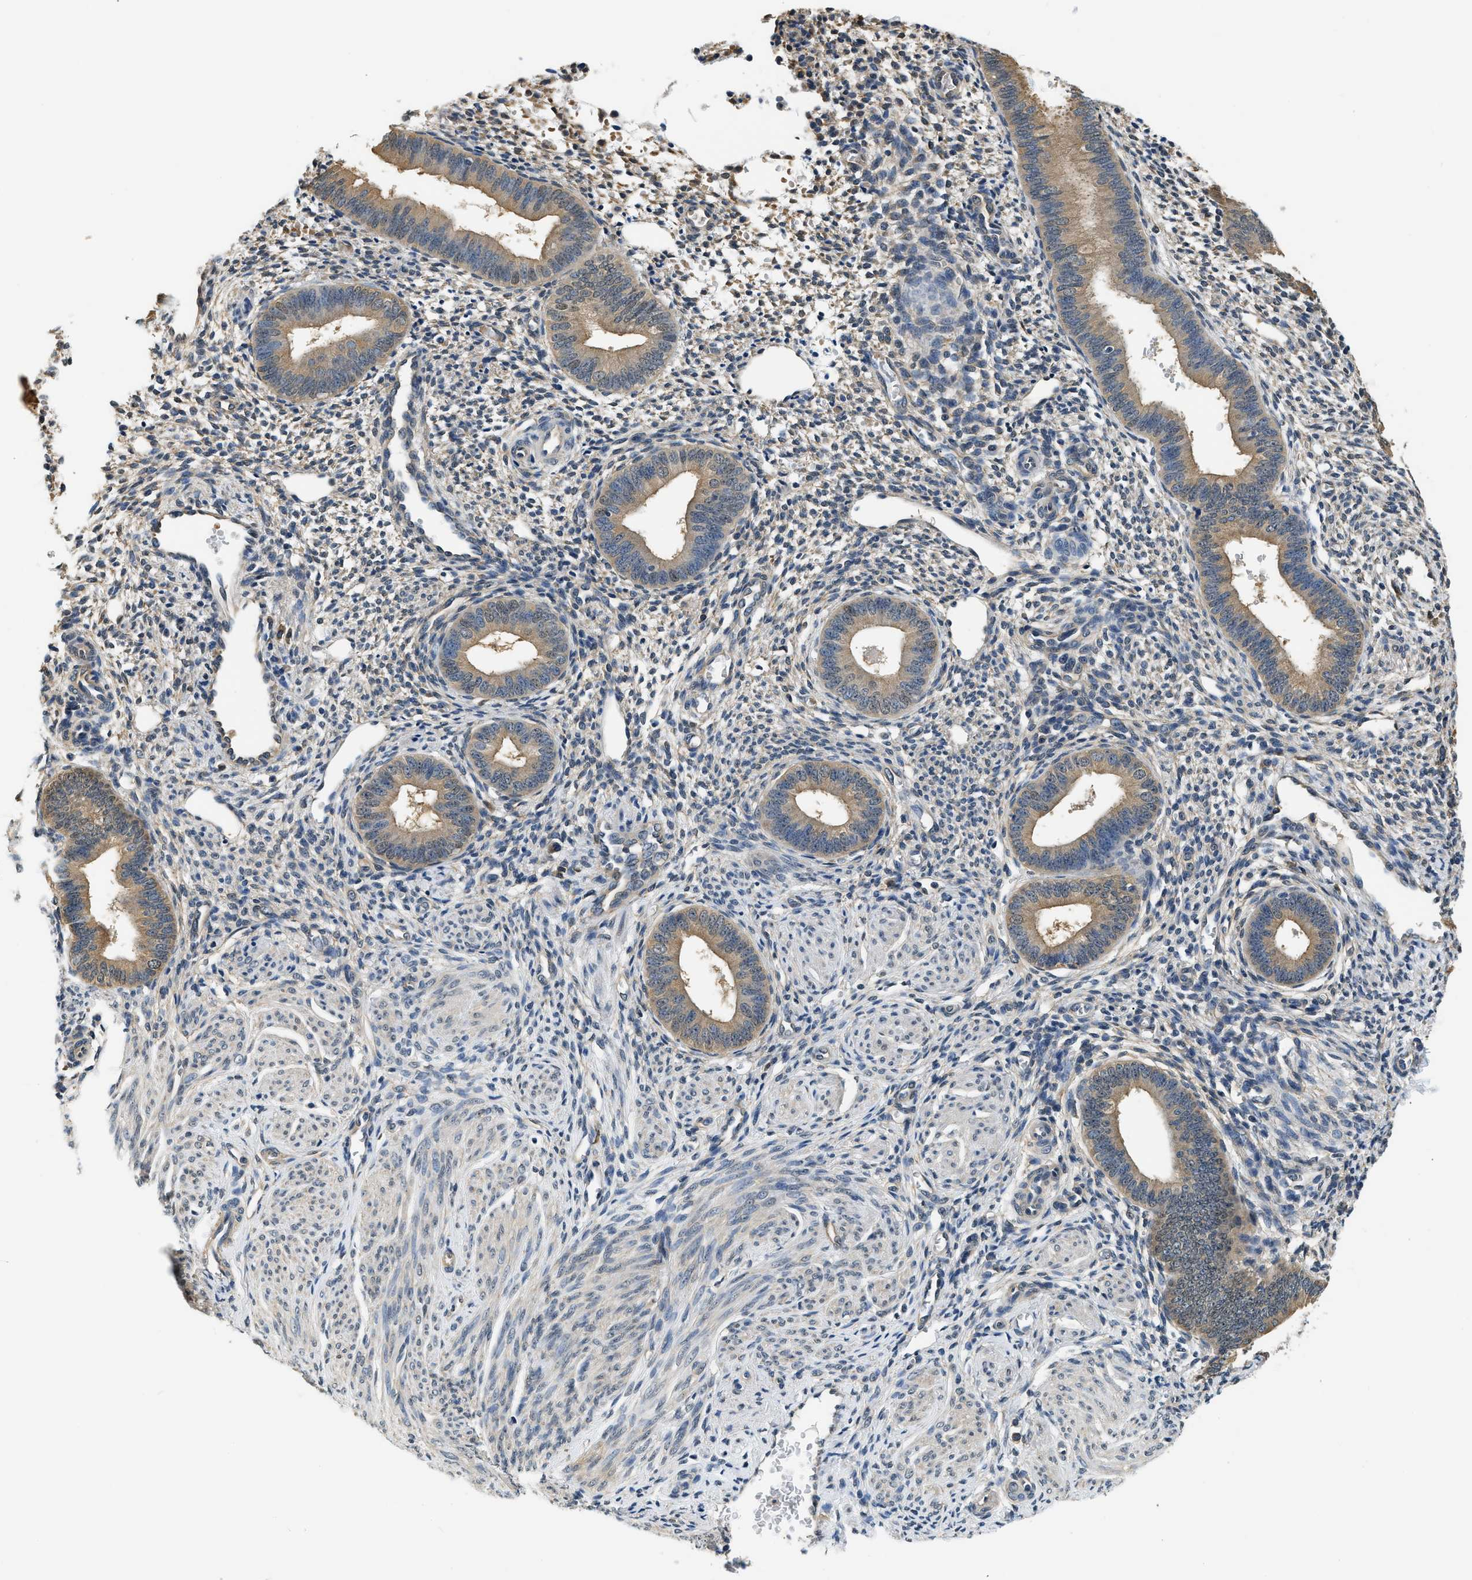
{"staining": {"intensity": "weak", "quantity": "<25%", "location": "cytoplasmic/membranous"}, "tissue": "endometrium", "cell_type": "Cells in endometrial stroma", "image_type": "normal", "snomed": [{"axis": "morphology", "description": "Normal tissue, NOS"}, {"axis": "topography", "description": "Endometrium"}], "caption": "DAB (3,3'-diaminobenzidine) immunohistochemical staining of unremarkable human endometrium exhibits no significant positivity in cells in endometrial stroma.", "gene": "BCL7C", "patient": {"sex": "female", "age": 46}}